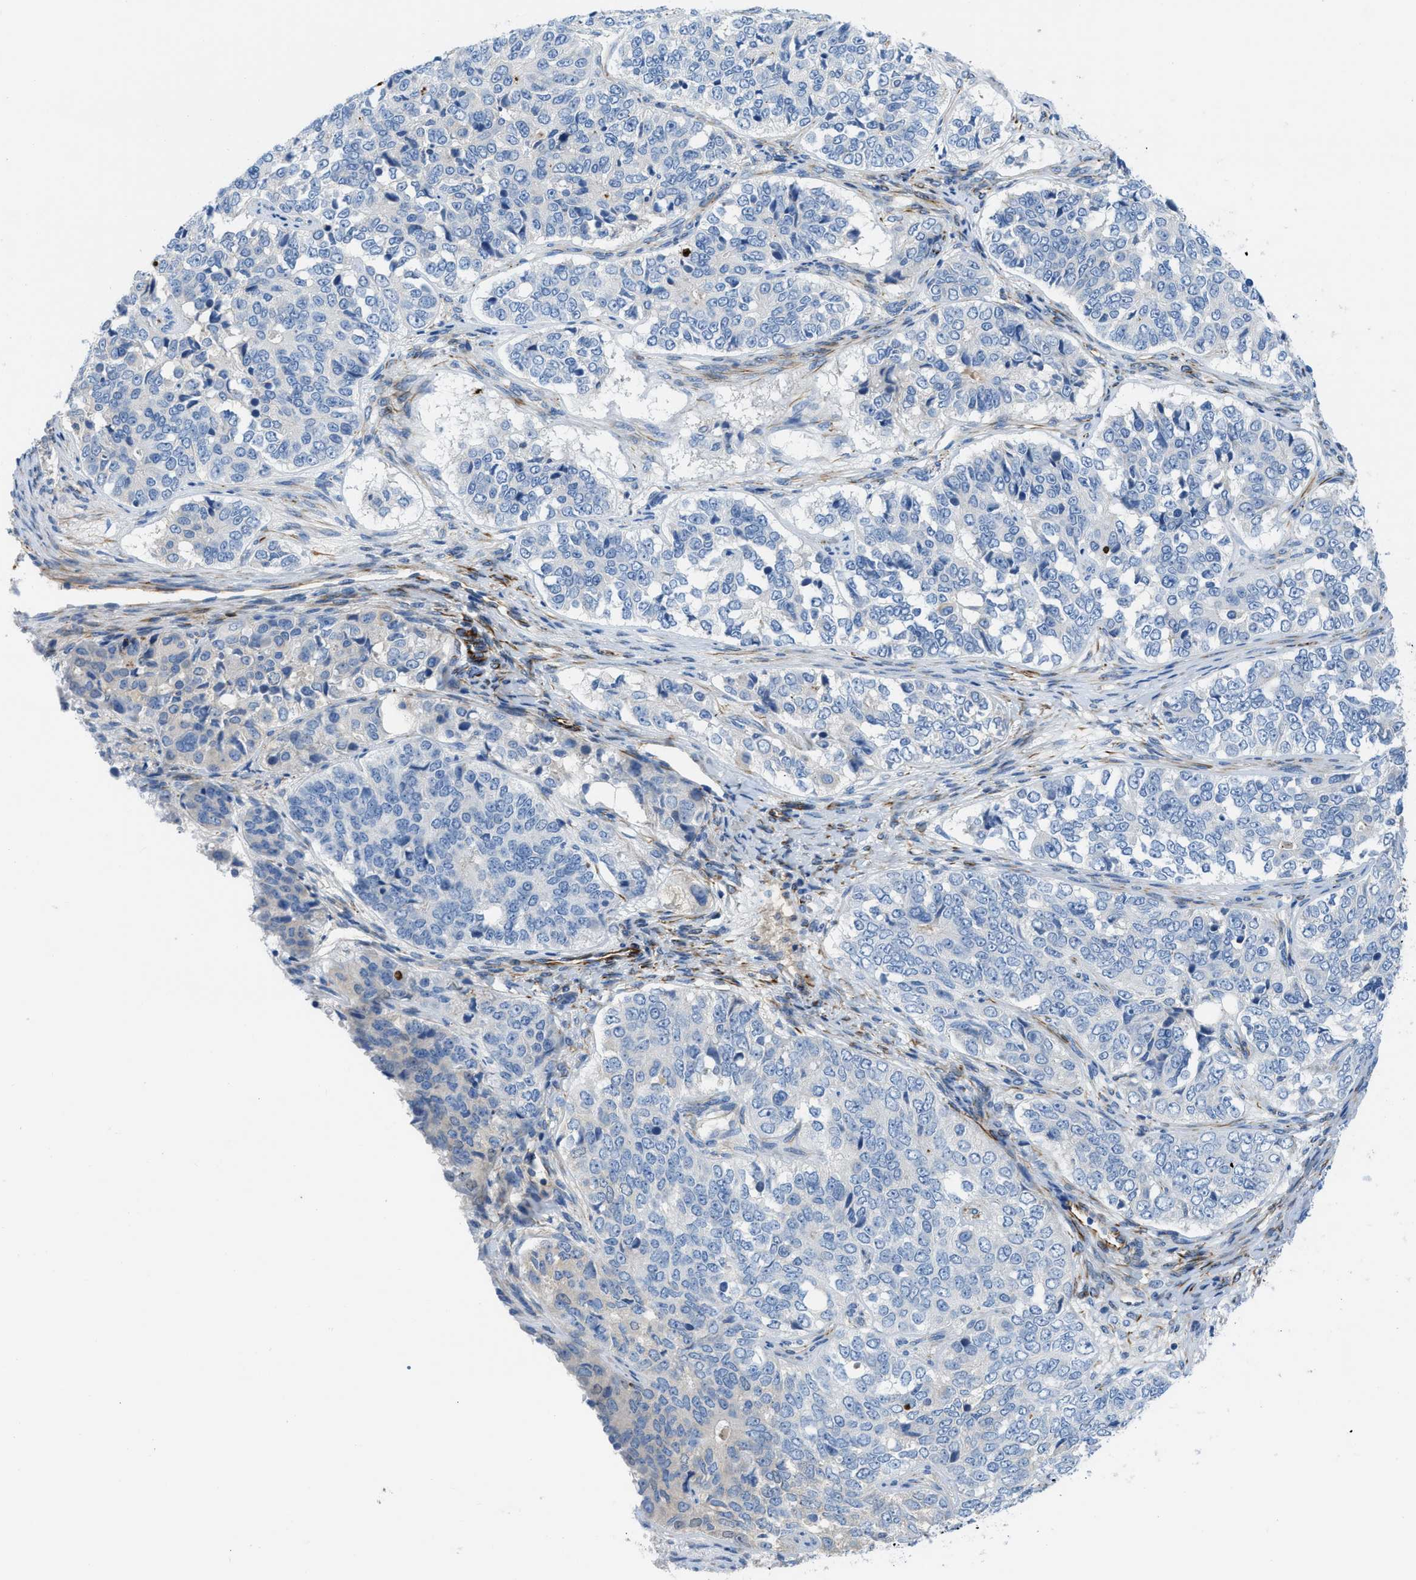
{"staining": {"intensity": "negative", "quantity": "none", "location": "none"}, "tissue": "ovarian cancer", "cell_type": "Tumor cells", "image_type": "cancer", "snomed": [{"axis": "morphology", "description": "Carcinoma, endometroid"}, {"axis": "topography", "description": "Ovary"}], "caption": "Micrograph shows no significant protein expression in tumor cells of ovarian cancer.", "gene": "XCR1", "patient": {"sex": "female", "age": 51}}